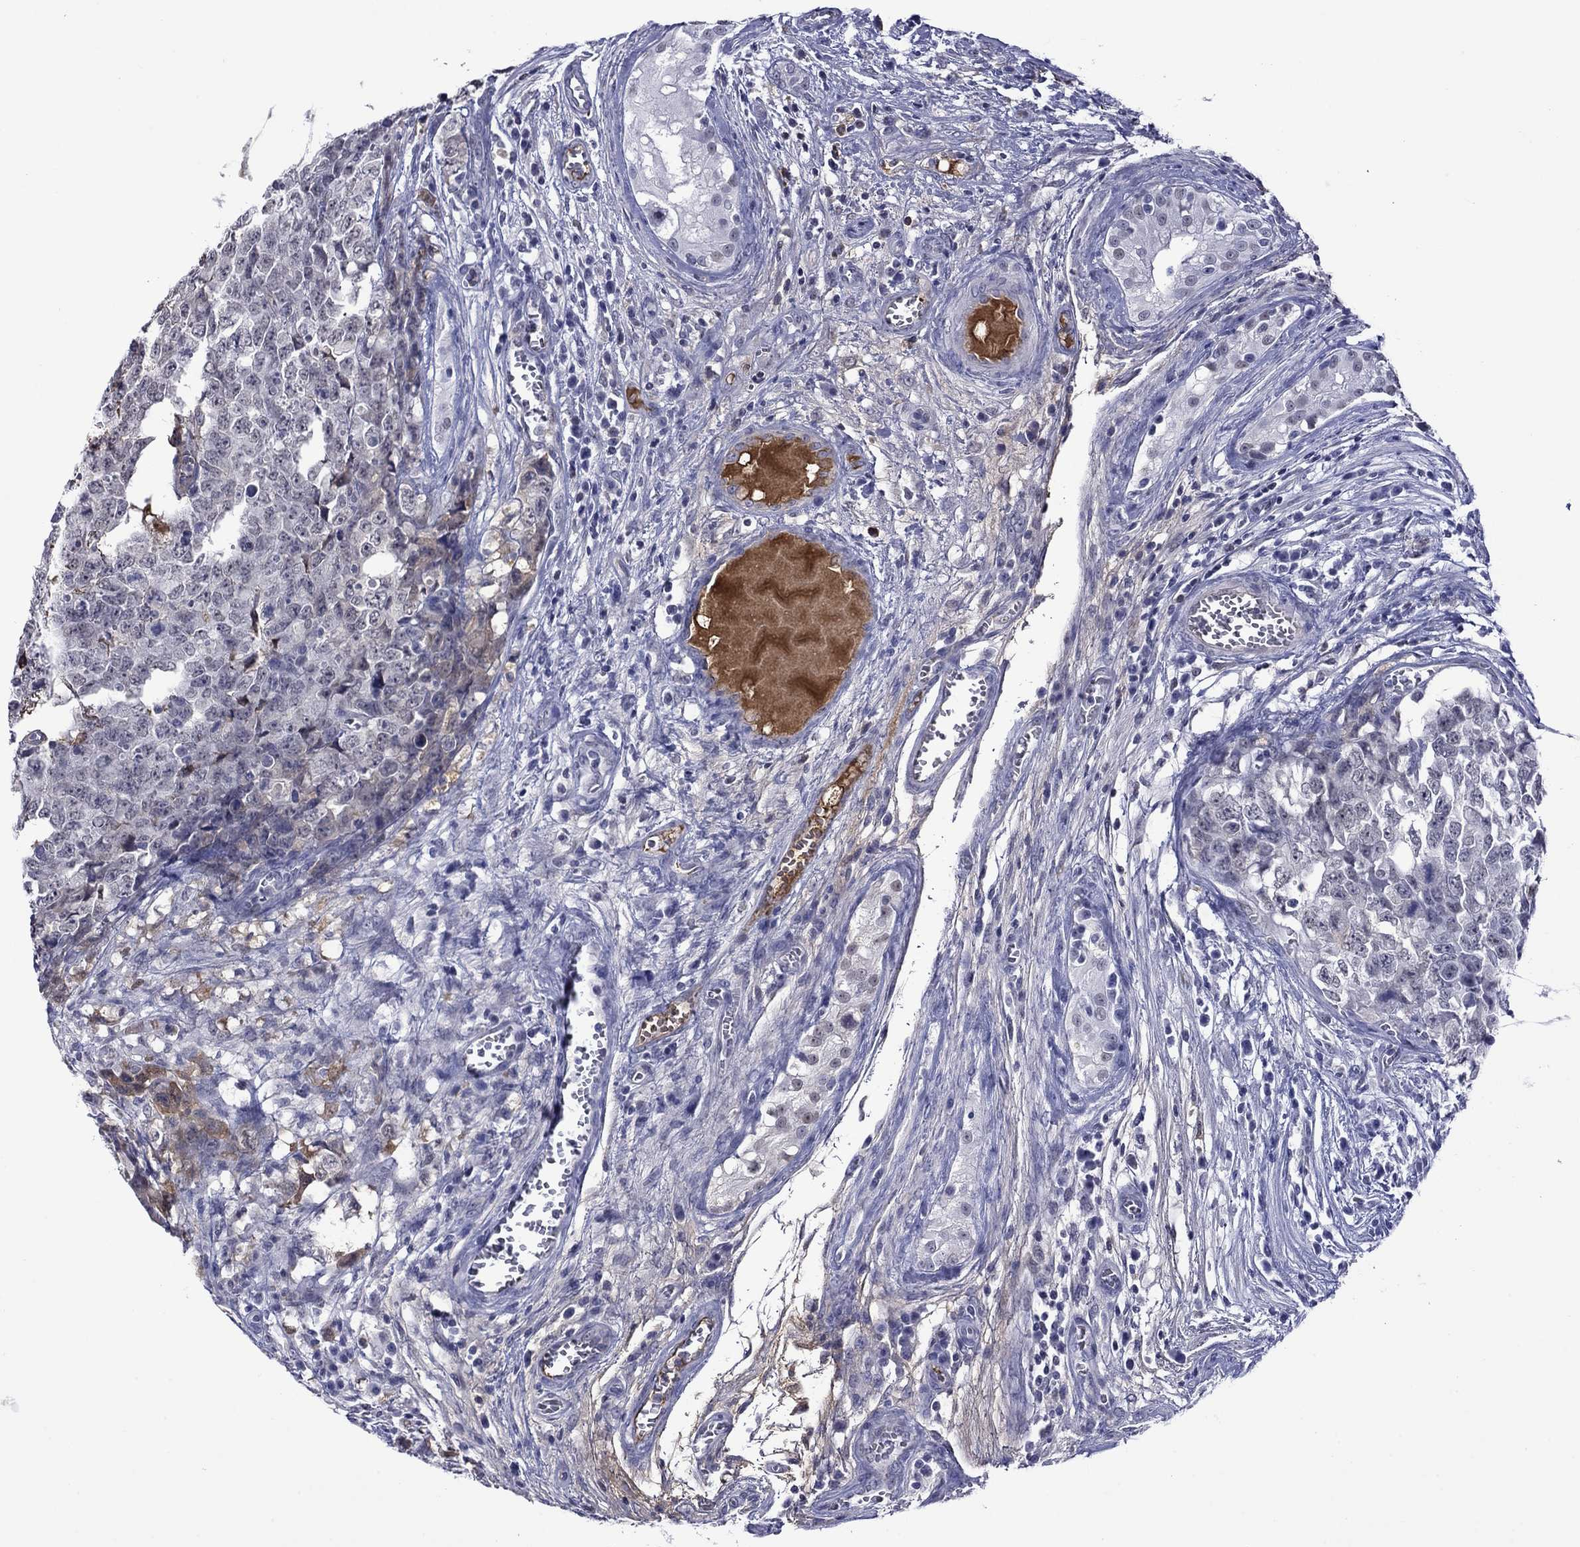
{"staining": {"intensity": "negative", "quantity": "none", "location": "none"}, "tissue": "testis cancer", "cell_type": "Tumor cells", "image_type": "cancer", "snomed": [{"axis": "morphology", "description": "Carcinoma, Embryonal, NOS"}, {"axis": "topography", "description": "Testis"}], "caption": "Testis cancer stained for a protein using immunohistochemistry (IHC) displays no positivity tumor cells.", "gene": "APOA2", "patient": {"sex": "male", "age": 23}}